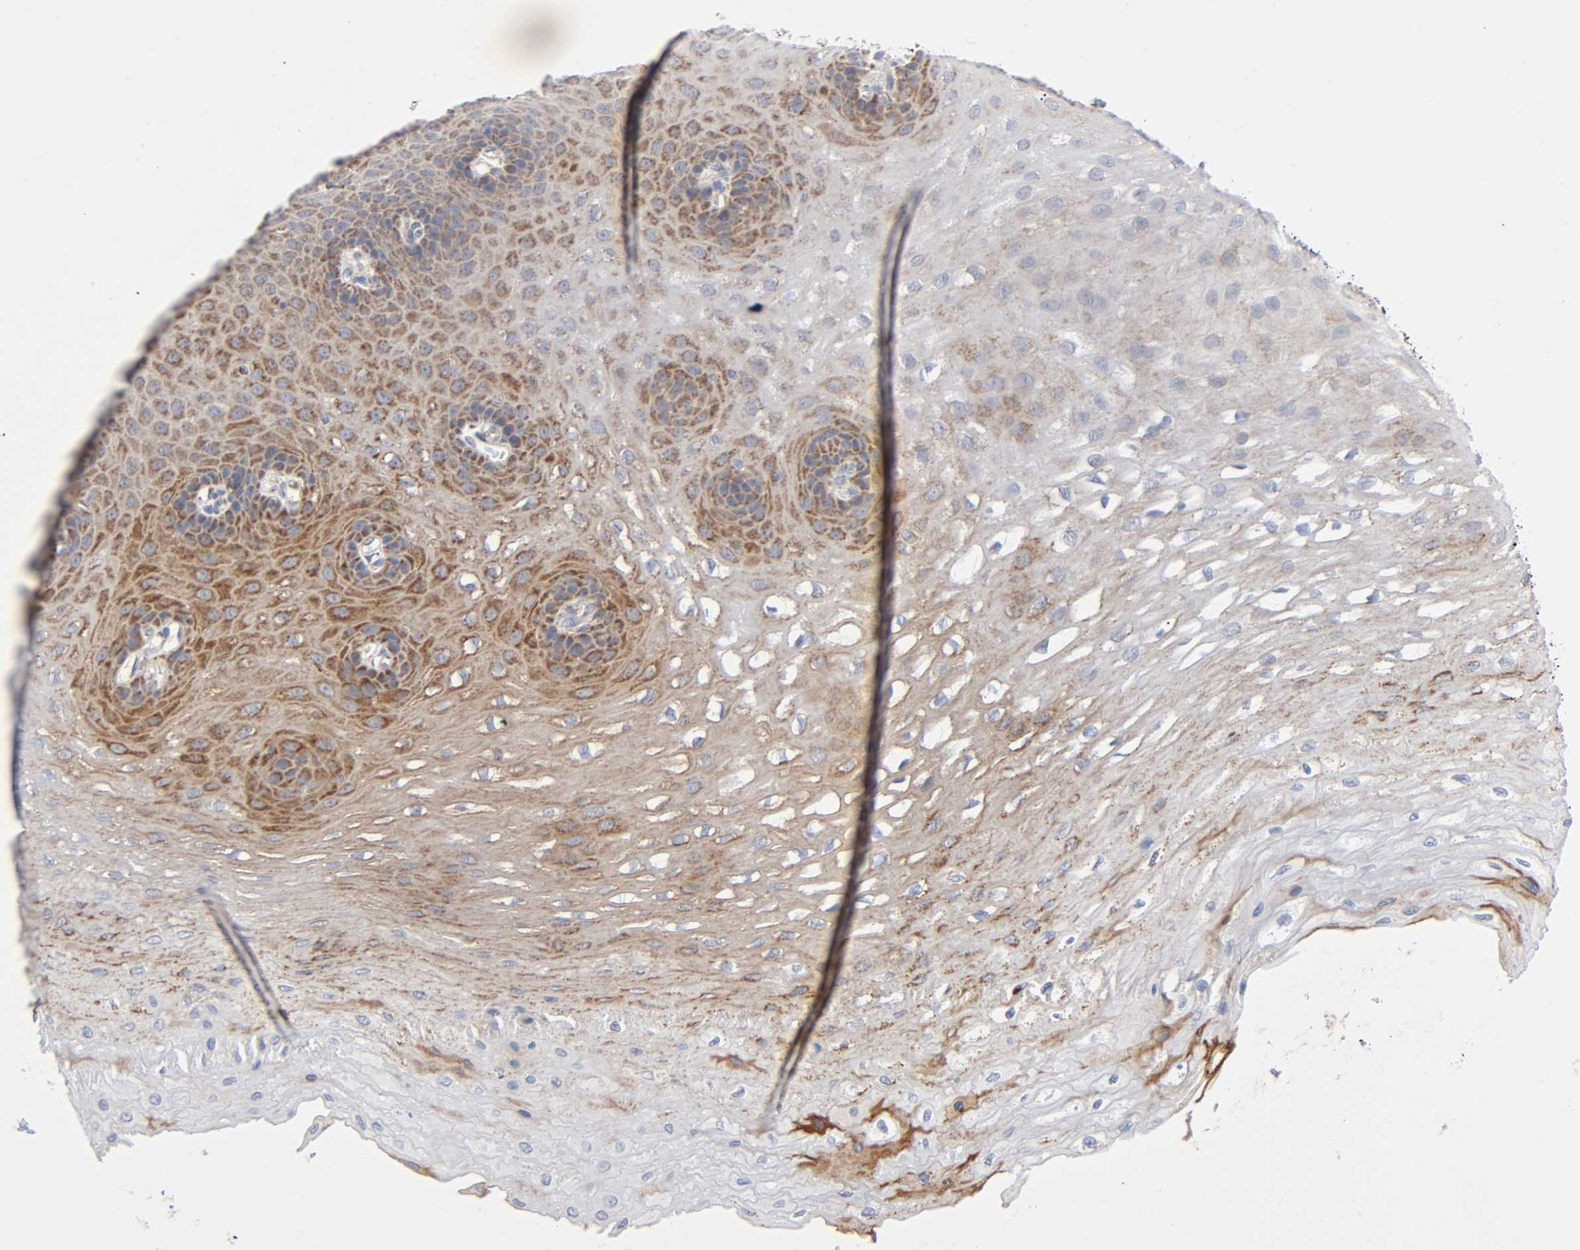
{"staining": {"intensity": "moderate", "quantity": ">75%", "location": "cytoplasmic/membranous"}, "tissue": "esophagus", "cell_type": "Squamous epithelial cells", "image_type": "normal", "snomed": [{"axis": "morphology", "description": "Normal tissue, NOS"}, {"axis": "topography", "description": "Esophagus"}], "caption": "DAB immunohistochemical staining of normal human esophagus demonstrates moderate cytoplasmic/membranous protein staining in approximately >75% of squamous epithelial cells.", "gene": "SYT16", "patient": {"sex": "female", "age": 72}}